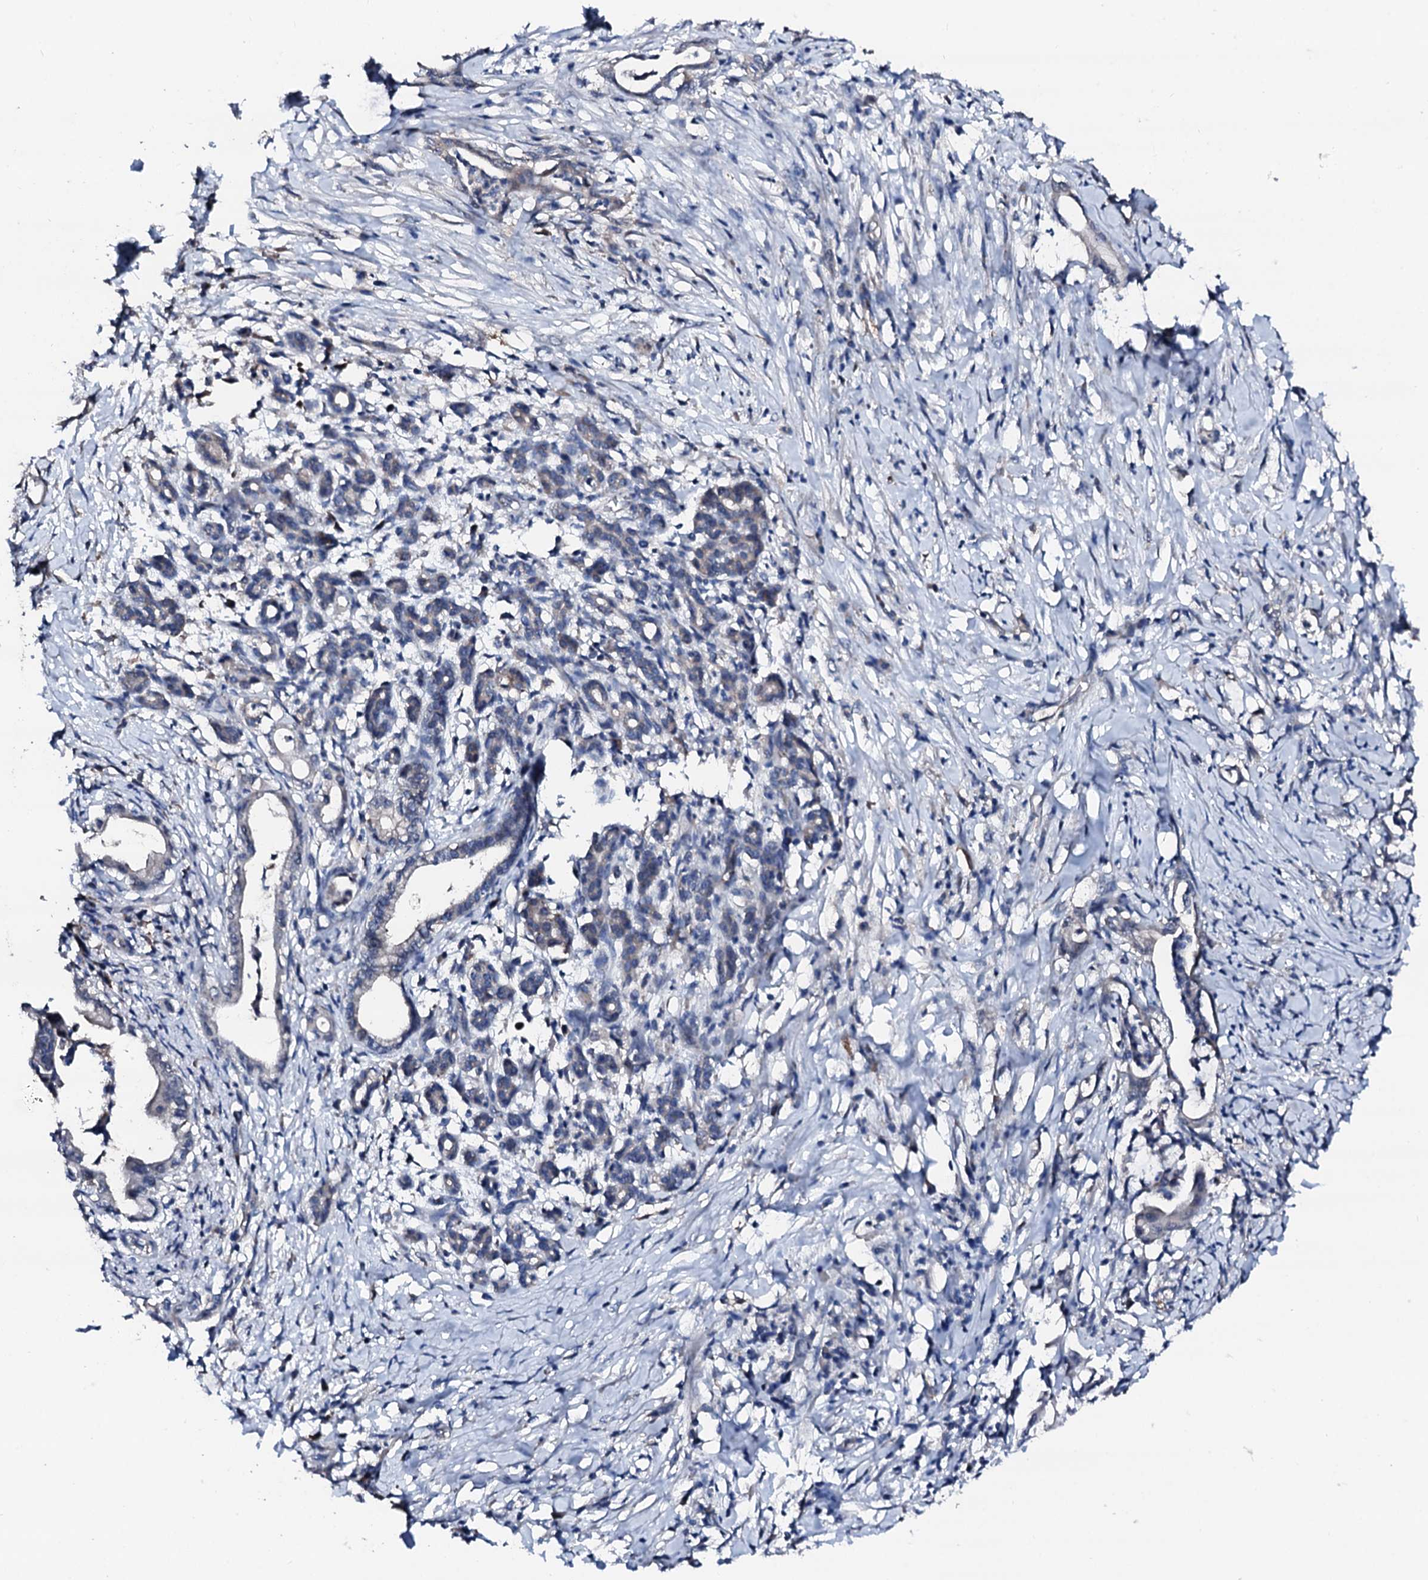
{"staining": {"intensity": "negative", "quantity": "none", "location": "none"}, "tissue": "pancreatic cancer", "cell_type": "Tumor cells", "image_type": "cancer", "snomed": [{"axis": "morphology", "description": "Adenocarcinoma, NOS"}, {"axis": "topography", "description": "Pancreas"}], "caption": "The image reveals no staining of tumor cells in adenocarcinoma (pancreatic).", "gene": "TRAFD1", "patient": {"sex": "female", "age": 55}}